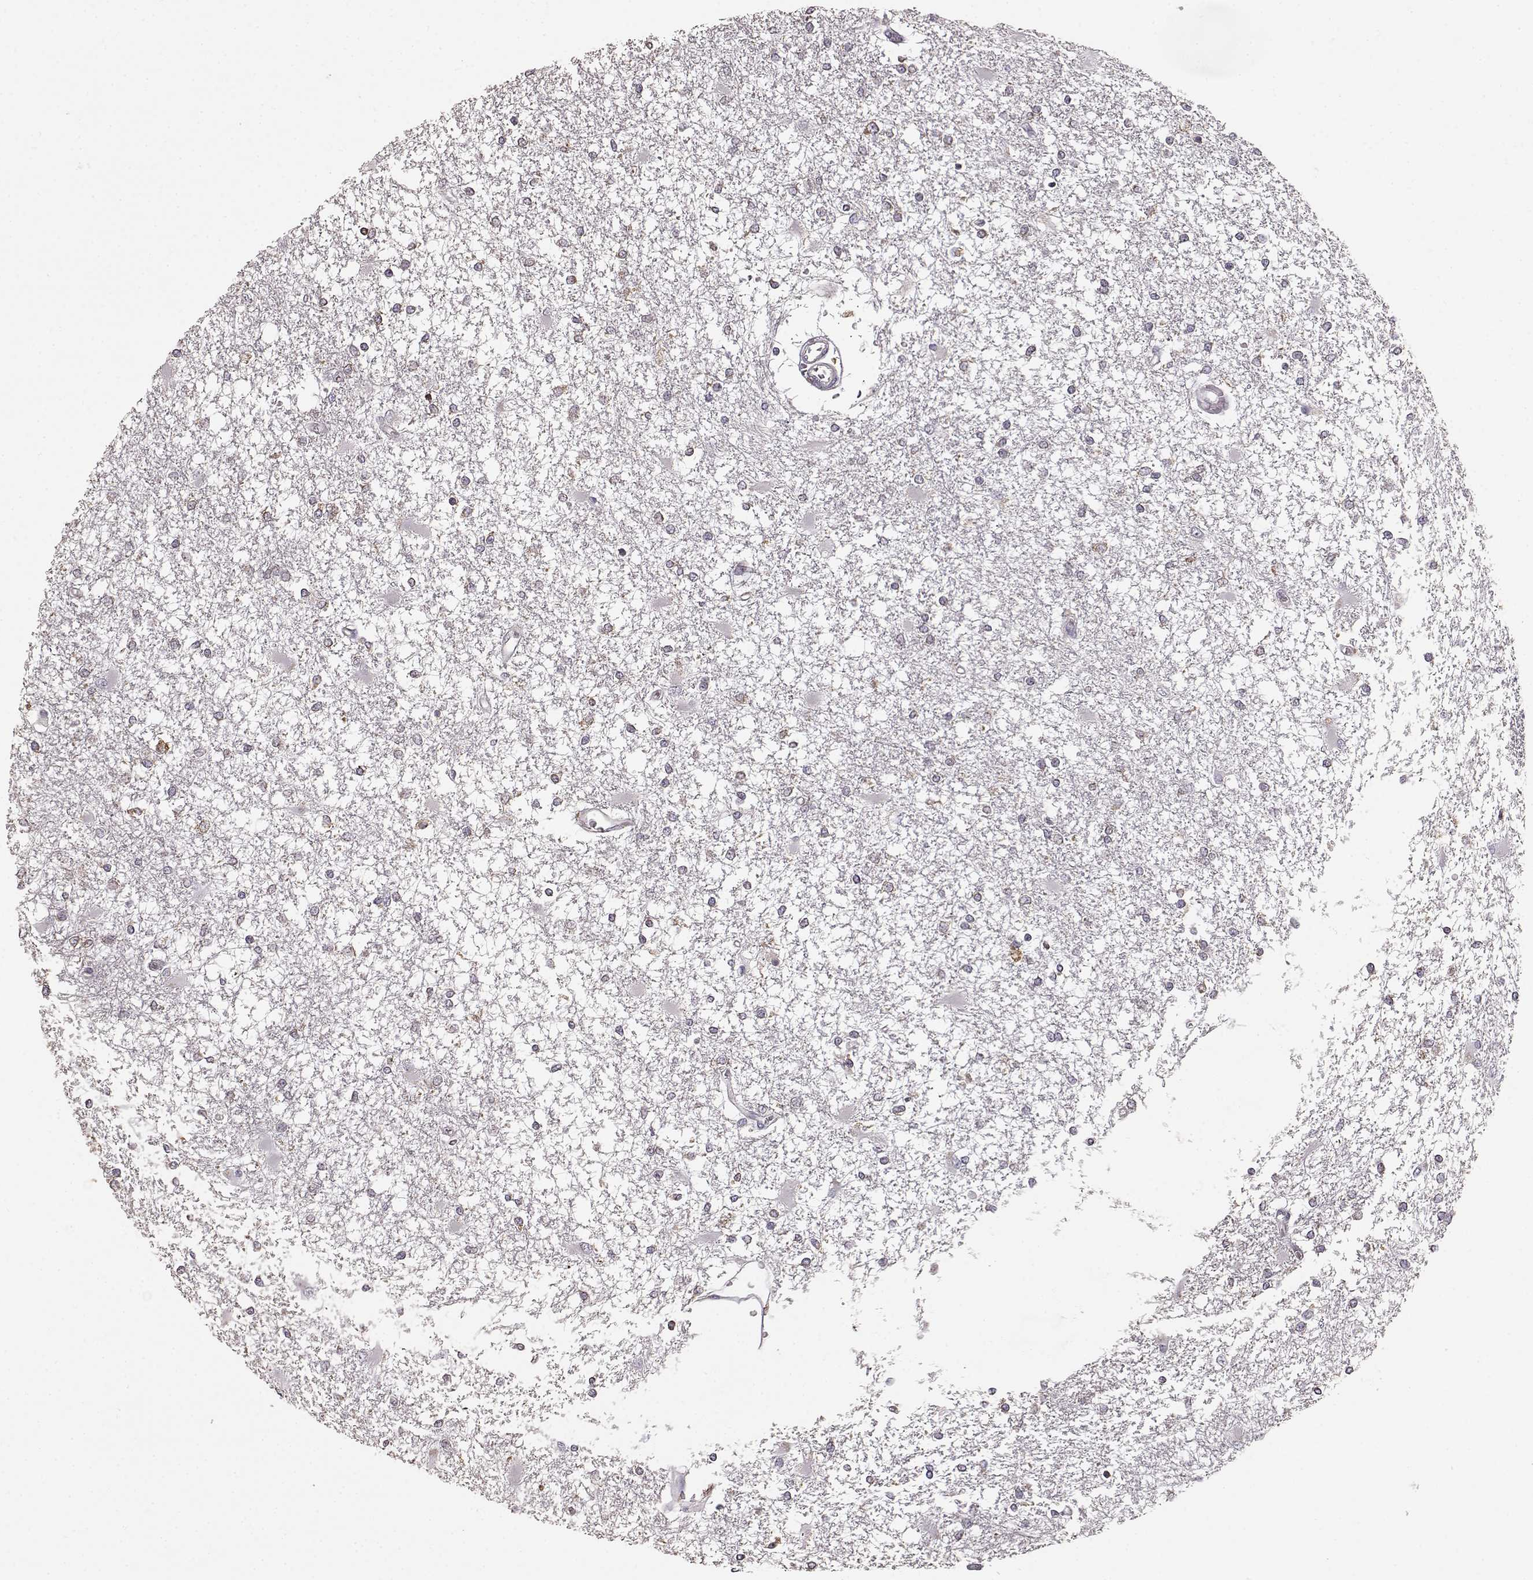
{"staining": {"intensity": "negative", "quantity": "none", "location": "none"}, "tissue": "glioma", "cell_type": "Tumor cells", "image_type": "cancer", "snomed": [{"axis": "morphology", "description": "Glioma, malignant, High grade"}, {"axis": "topography", "description": "Cerebral cortex"}], "caption": "Histopathology image shows no protein positivity in tumor cells of glioma tissue. Brightfield microscopy of IHC stained with DAB (3,3'-diaminobenzidine) (brown) and hematoxylin (blue), captured at high magnification.", "gene": "GABRG3", "patient": {"sex": "male", "age": 79}}